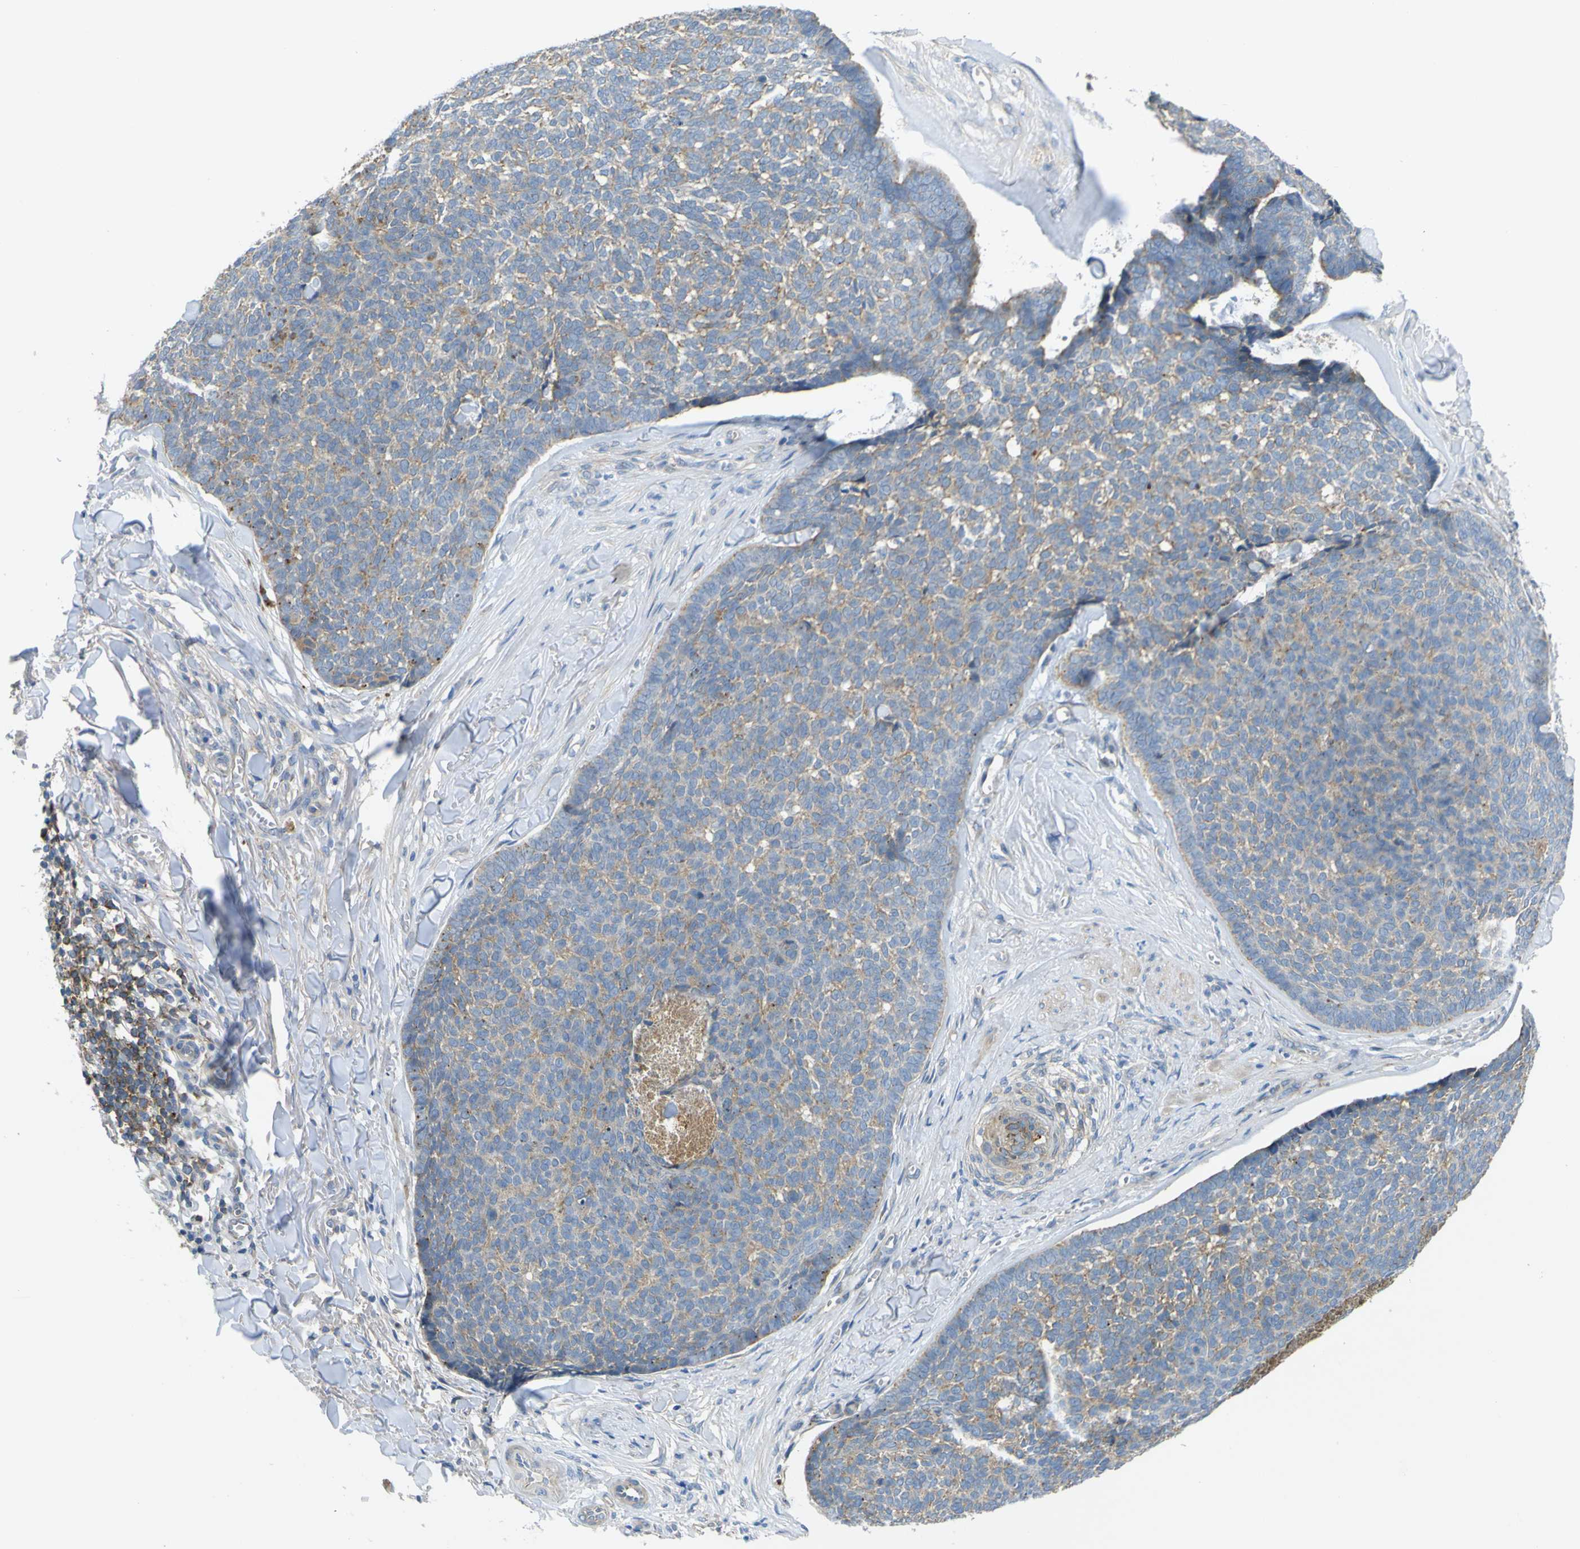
{"staining": {"intensity": "moderate", "quantity": ">75%", "location": "cytoplasmic/membranous"}, "tissue": "skin cancer", "cell_type": "Tumor cells", "image_type": "cancer", "snomed": [{"axis": "morphology", "description": "Basal cell carcinoma"}, {"axis": "topography", "description": "Skin"}], "caption": "Brown immunohistochemical staining in skin basal cell carcinoma displays moderate cytoplasmic/membranous staining in approximately >75% of tumor cells.", "gene": "SYPL1", "patient": {"sex": "male", "age": 84}}